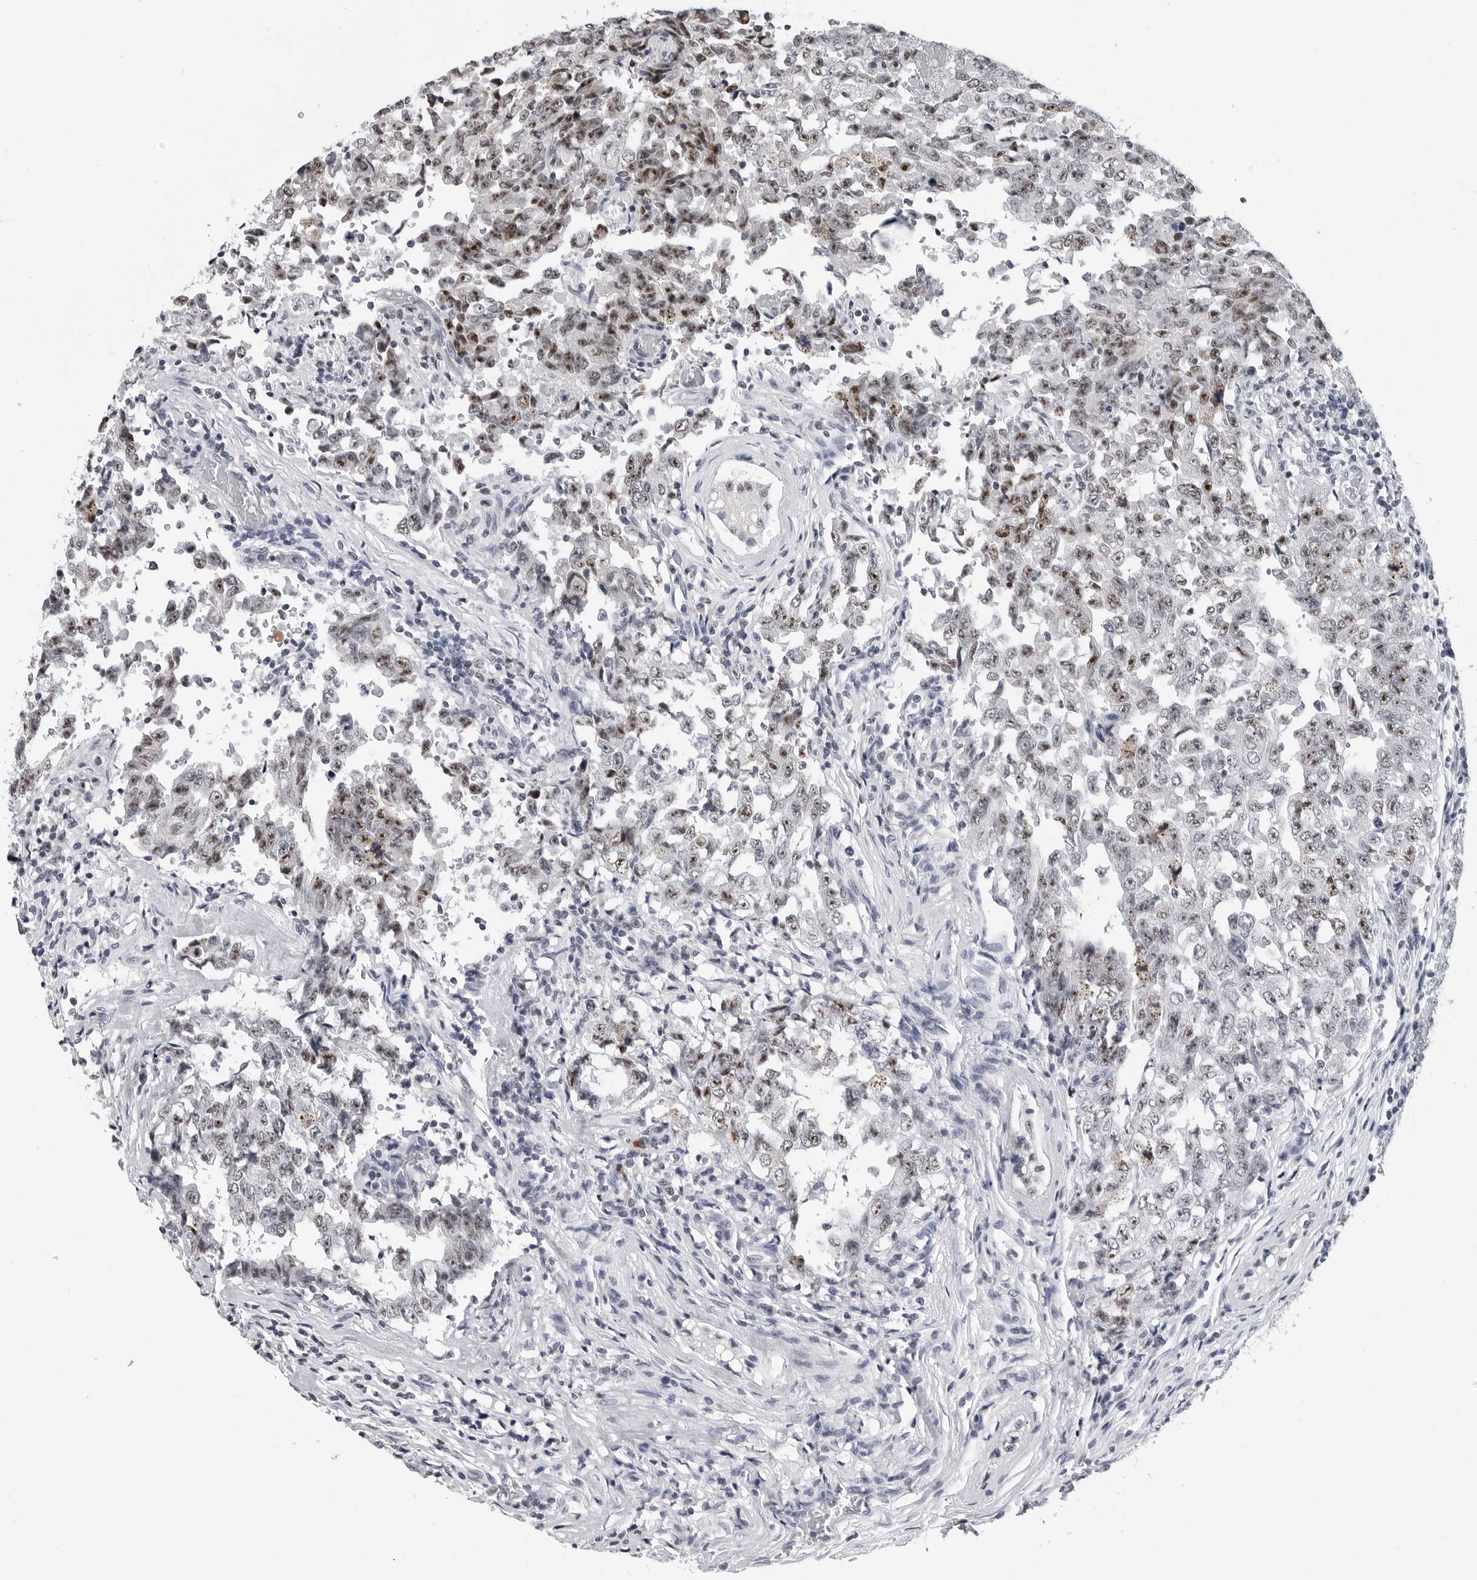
{"staining": {"intensity": "strong", "quantity": ">75%", "location": "nuclear"}, "tissue": "testis cancer", "cell_type": "Tumor cells", "image_type": "cancer", "snomed": [{"axis": "morphology", "description": "Carcinoma, Embryonal, NOS"}, {"axis": "topography", "description": "Testis"}], "caption": "Brown immunohistochemical staining in human testis cancer (embryonal carcinoma) exhibits strong nuclear staining in approximately >75% of tumor cells.", "gene": "GNL2", "patient": {"sex": "male", "age": 26}}